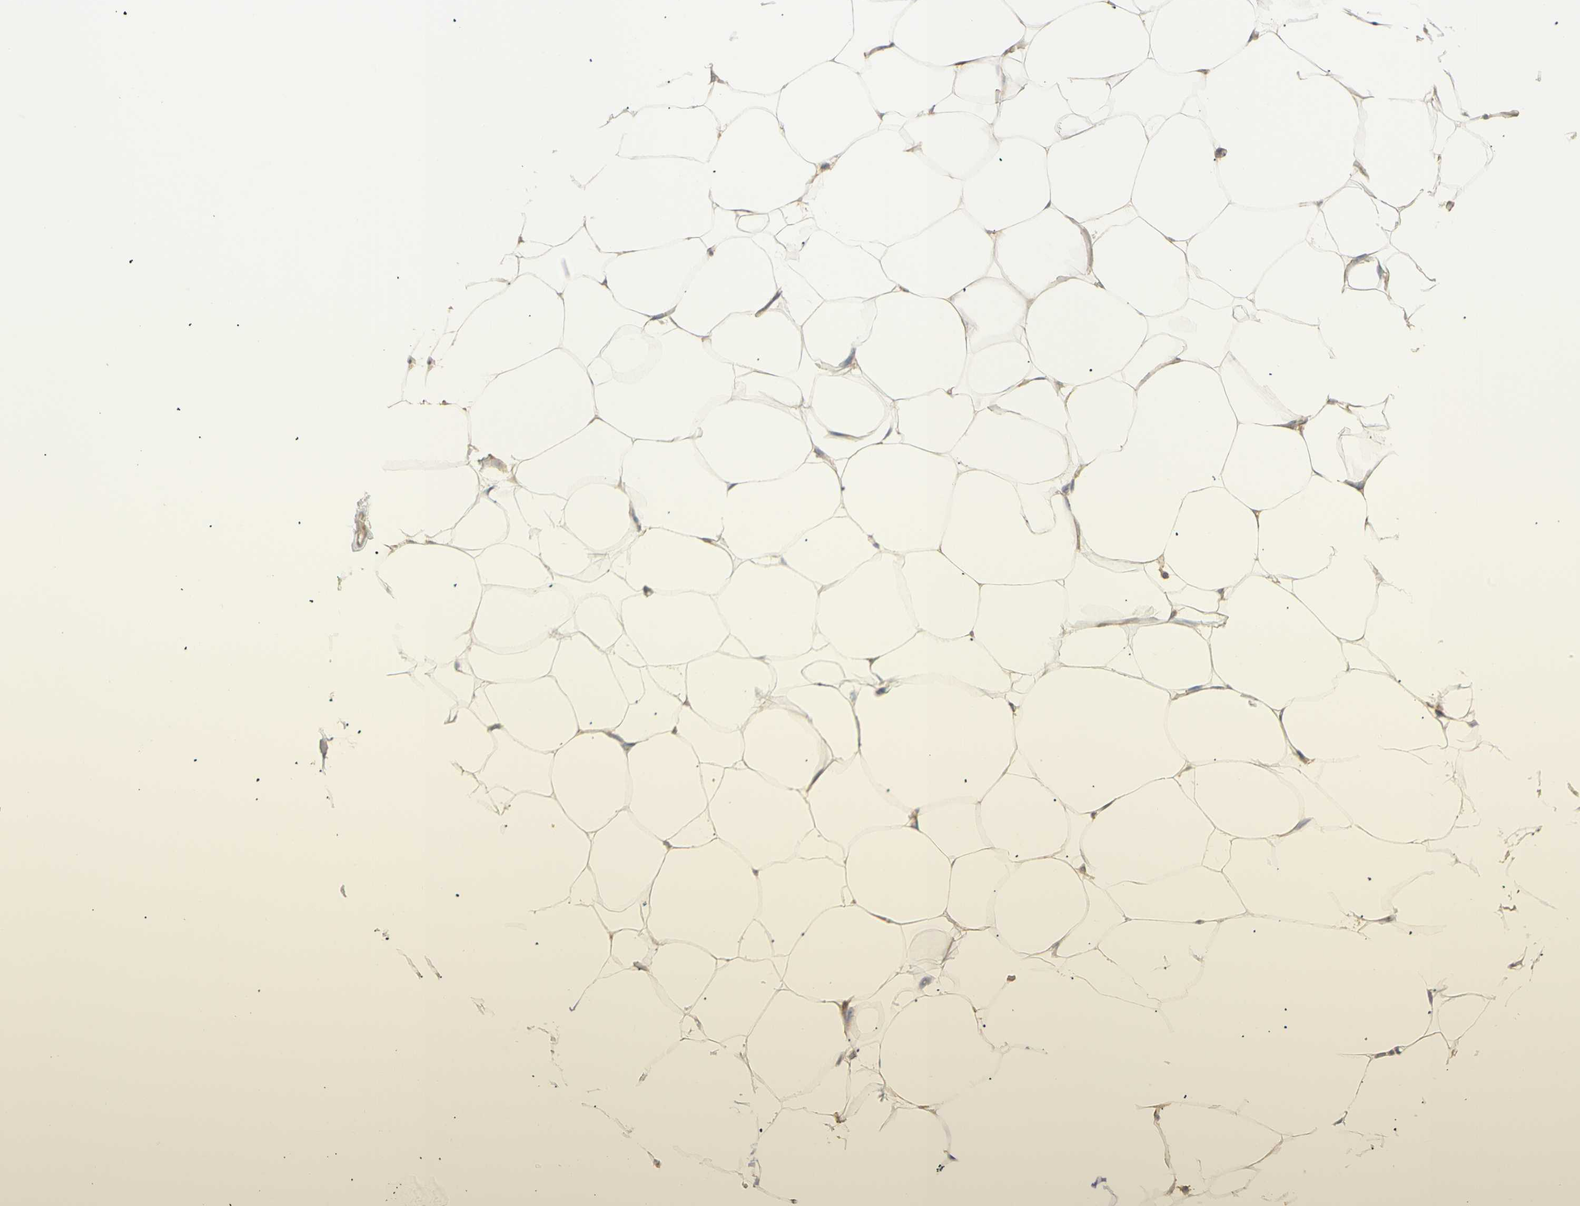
{"staining": {"intensity": "negative", "quantity": "none", "location": "none"}, "tissue": "adipose tissue", "cell_type": "Adipocytes", "image_type": "normal", "snomed": [{"axis": "morphology", "description": "Normal tissue, NOS"}, {"axis": "topography", "description": "Breast"}, {"axis": "topography", "description": "Adipose tissue"}], "caption": "A high-resolution histopathology image shows IHC staining of unremarkable adipose tissue, which displays no significant expression in adipocytes. (DAB (3,3'-diaminobenzidine) immunohistochemistry (IHC) visualized using brightfield microscopy, high magnification).", "gene": "KCNE4", "patient": {"sex": "female", "age": 25}}